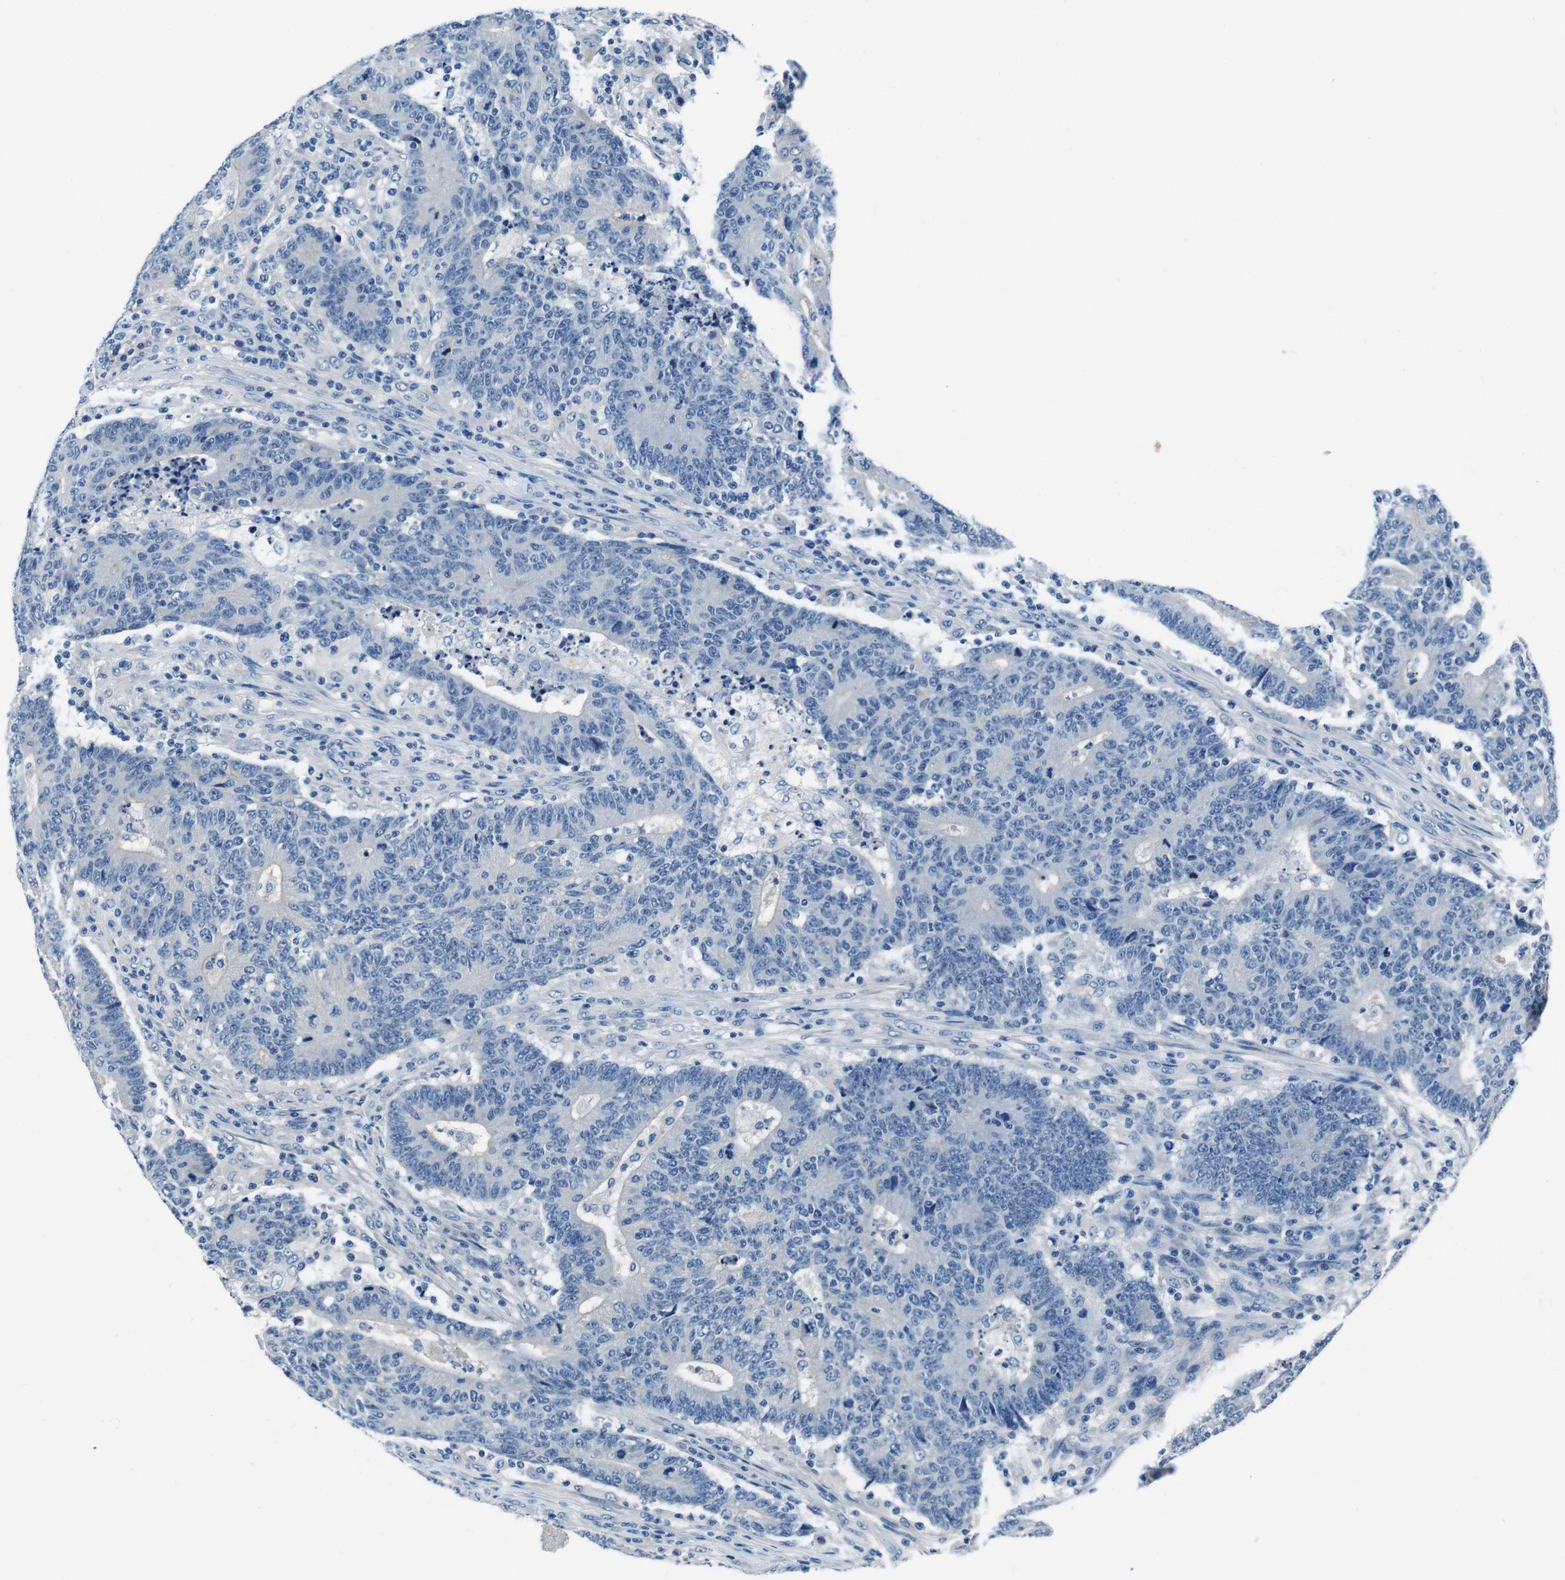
{"staining": {"intensity": "negative", "quantity": "none", "location": "none"}, "tissue": "colorectal cancer", "cell_type": "Tumor cells", "image_type": "cancer", "snomed": [{"axis": "morphology", "description": "Normal tissue, NOS"}, {"axis": "morphology", "description": "Adenocarcinoma, NOS"}, {"axis": "topography", "description": "Colon"}], "caption": "This histopathology image is of colorectal cancer (adenocarcinoma) stained with immunohistochemistry (IHC) to label a protein in brown with the nuclei are counter-stained blue. There is no positivity in tumor cells. The staining is performed using DAB brown chromogen with nuclei counter-stained in using hematoxylin.", "gene": "CASQ1", "patient": {"sex": "female", "age": 75}}